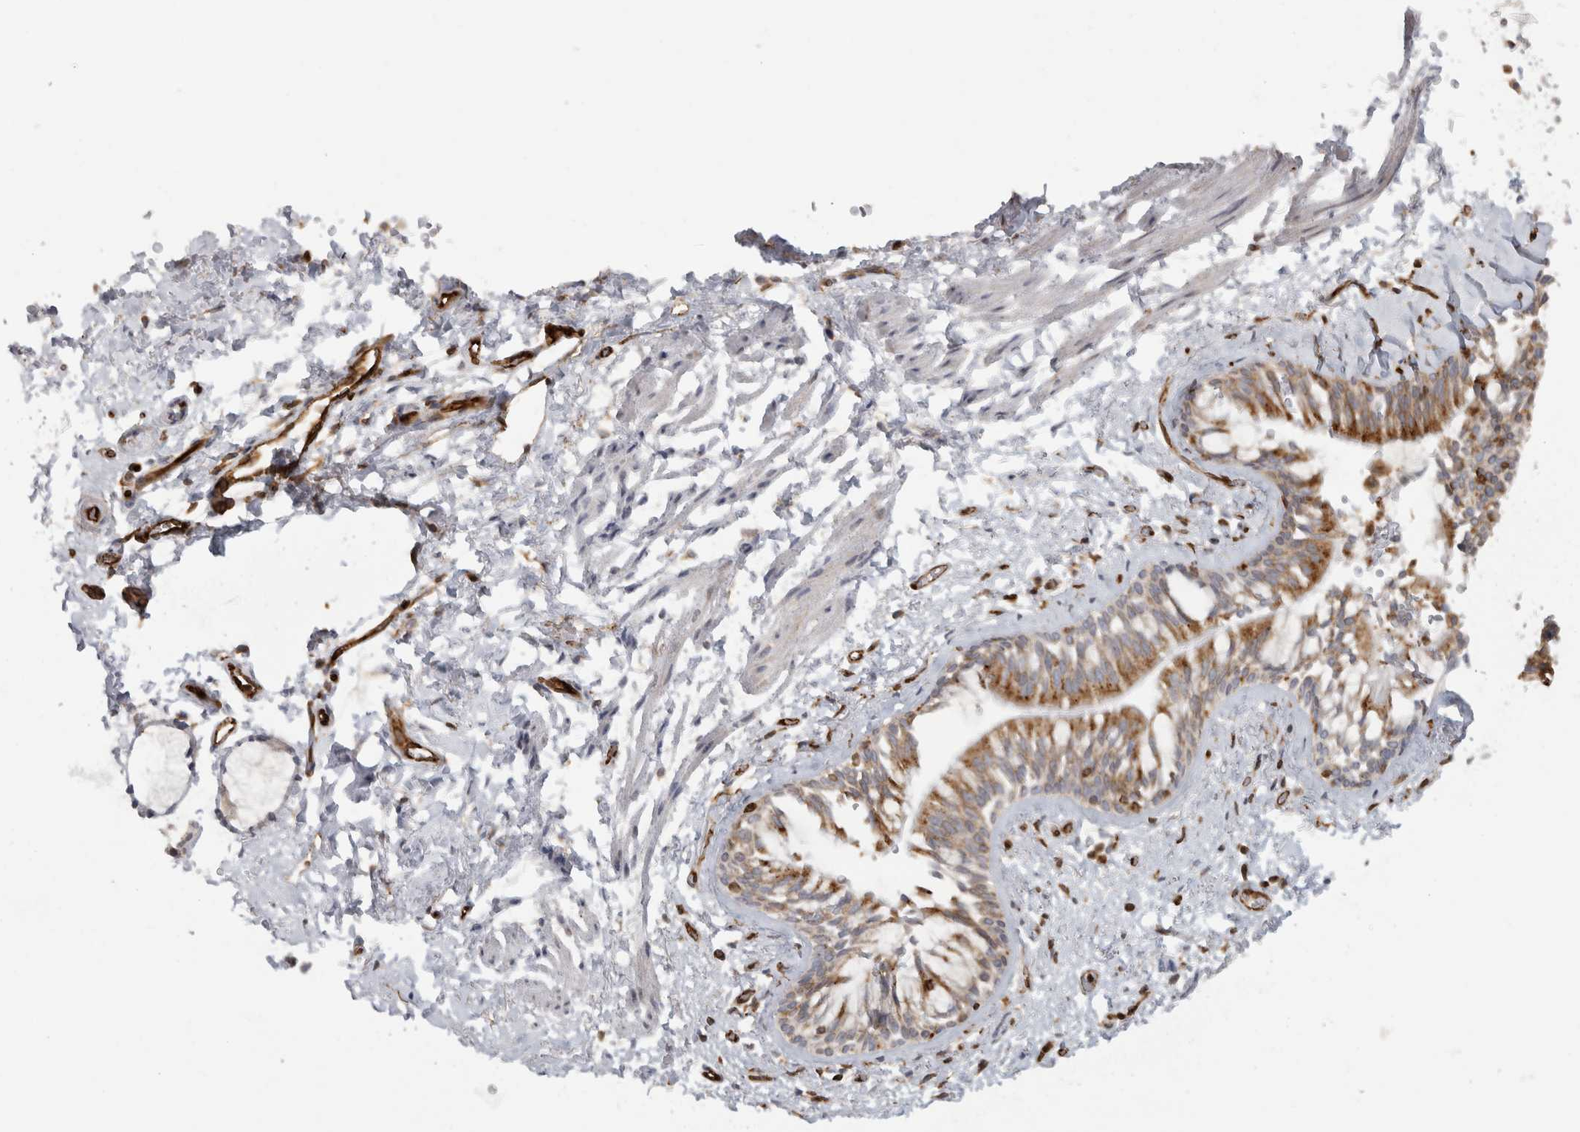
{"staining": {"intensity": "moderate", "quantity": ">75%", "location": "cytoplasmic/membranous"}, "tissue": "bronchus", "cell_type": "Respiratory epithelial cells", "image_type": "normal", "snomed": [{"axis": "morphology", "description": "Normal tissue, NOS"}, {"axis": "morphology", "description": "Inflammation, NOS"}, {"axis": "topography", "description": "Cartilage tissue"}, {"axis": "topography", "description": "Bronchus"}, {"axis": "topography", "description": "Lung"}], "caption": "The immunohistochemical stain highlights moderate cytoplasmic/membranous staining in respiratory epithelial cells of unremarkable bronchus. (Stains: DAB (3,3'-diaminobenzidine) in brown, nuclei in blue, Microscopy: brightfield microscopy at high magnification).", "gene": "HLA", "patient": {"sex": "female", "age": 64}}